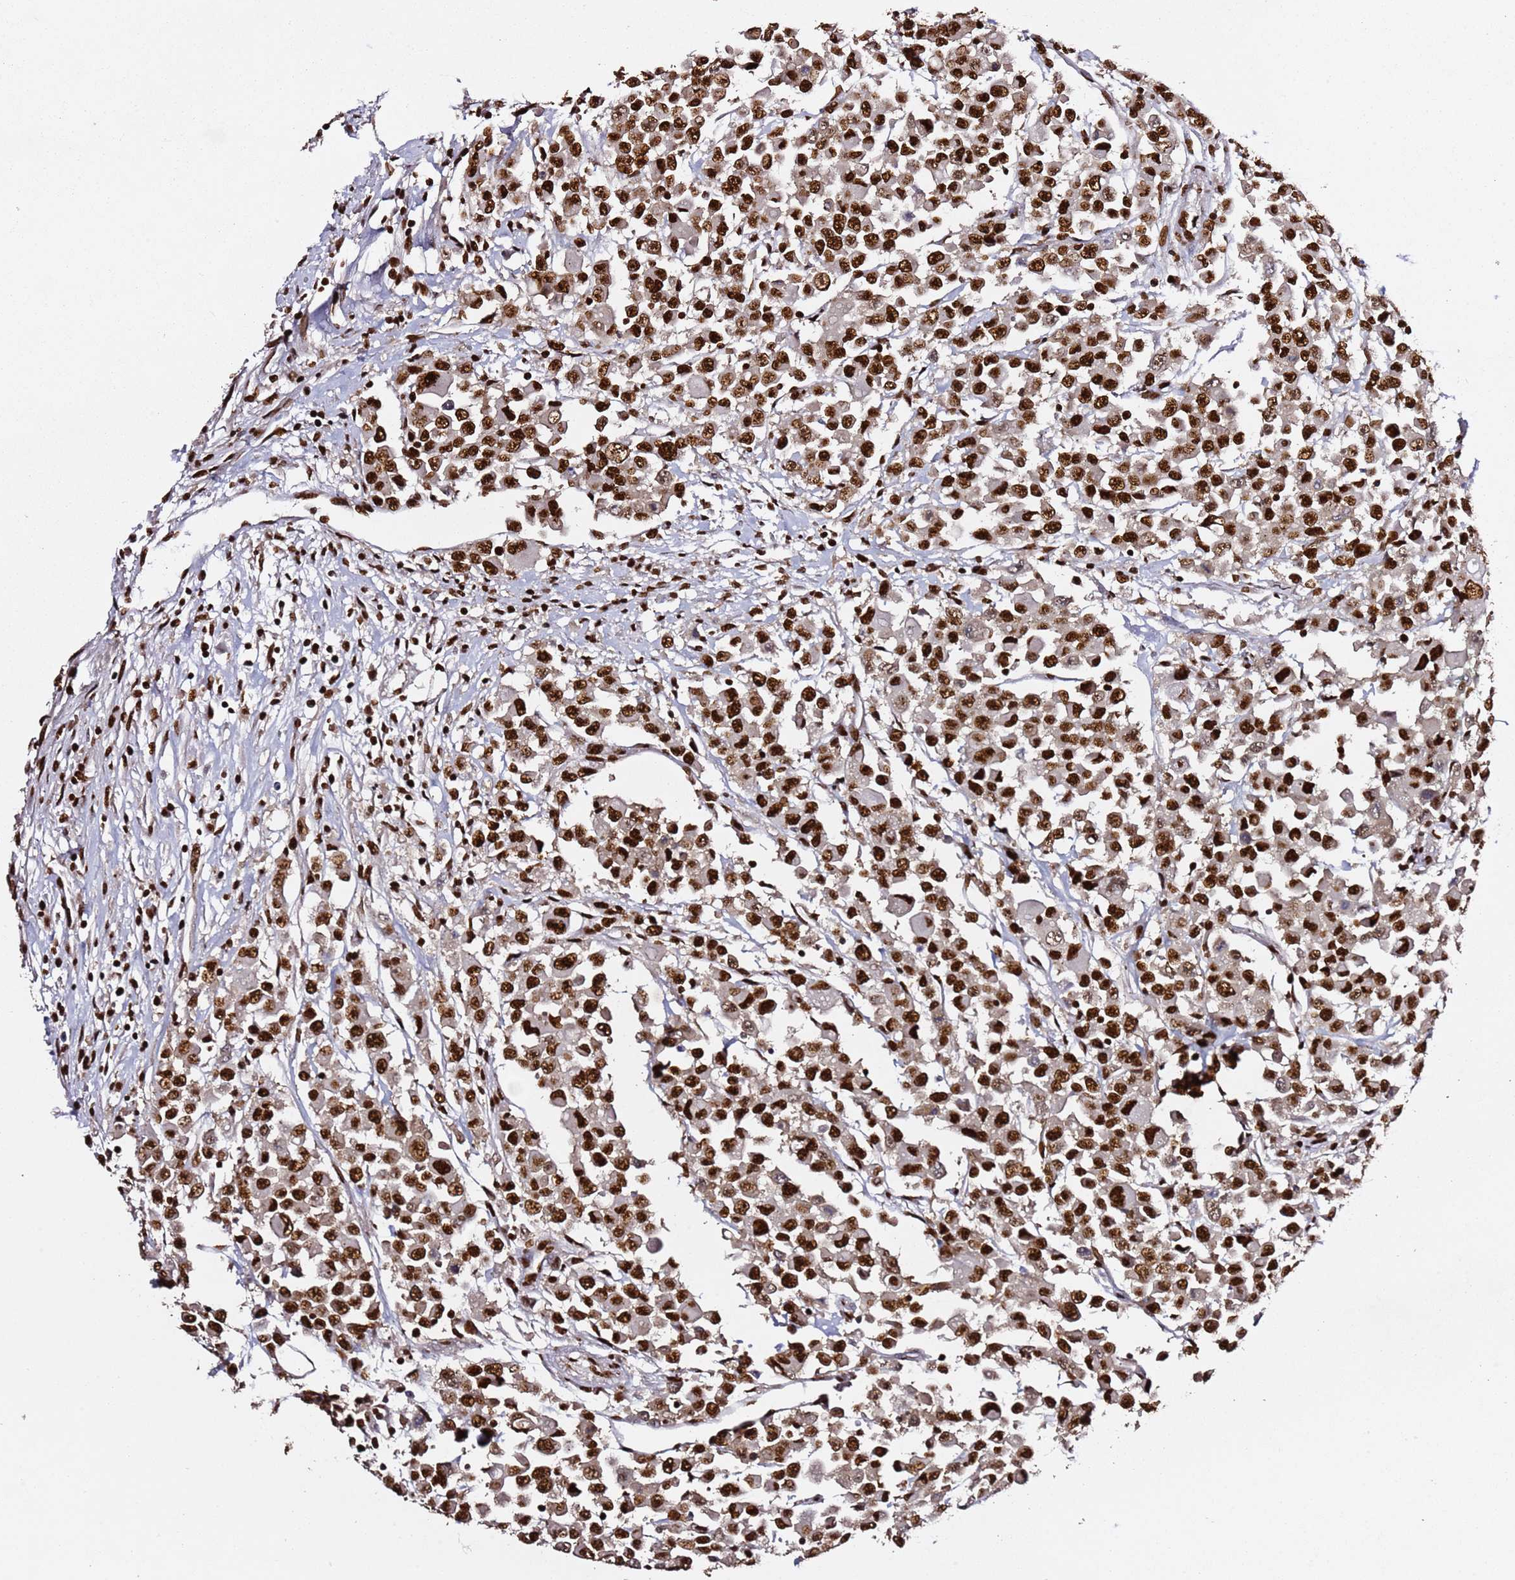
{"staining": {"intensity": "strong", "quantity": ">75%", "location": "nuclear"}, "tissue": "colorectal cancer", "cell_type": "Tumor cells", "image_type": "cancer", "snomed": [{"axis": "morphology", "description": "Adenocarcinoma, NOS"}, {"axis": "topography", "description": "Colon"}], "caption": "Protein expression by immunohistochemistry displays strong nuclear staining in approximately >75% of tumor cells in colorectal cancer (adenocarcinoma).", "gene": "C6orf226", "patient": {"sex": "male", "age": 51}}